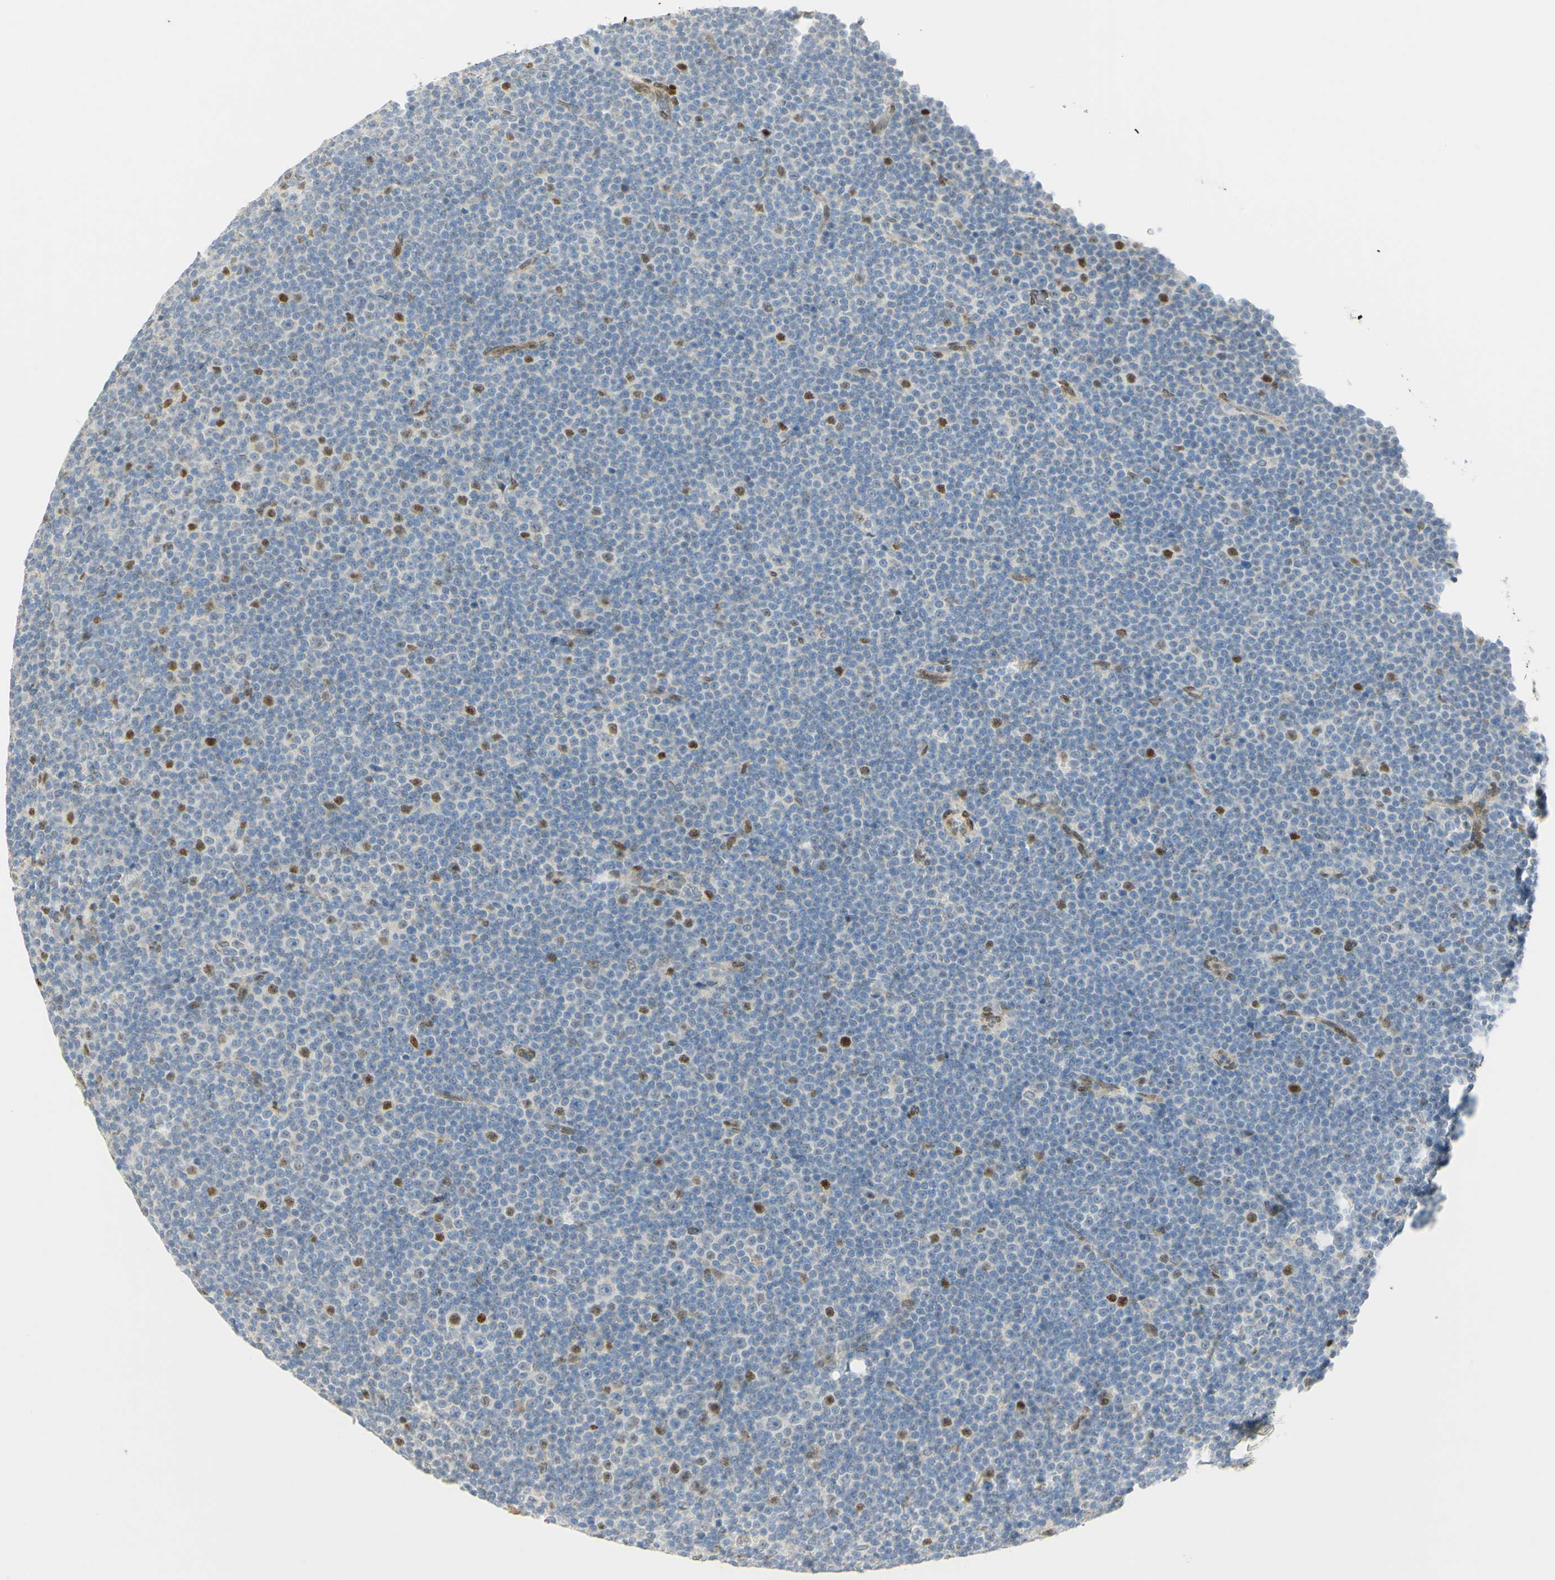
{"staining": {"intensity": "strong", "quantity": "<25%", "location": "nuclear"}, "tissue": "lymphoma", "cell_type": "Tumor cells", "image_type": "cancer", "snomed": [{"axis": "morphology", "description": "Malignant lymphoma, non-Hodgkin's type, Low grade"}, {"axis": "topography", "description": "Lymph node"}], "caption": "Immunohistochemical staining of human low-grade malignant lymphoma, non-Hodgkin's type reveals strong nuclear protein expression in about <25% of tumor cells.", "gene": "E2F1", "patient": {"sex": "female", "age": 67}}